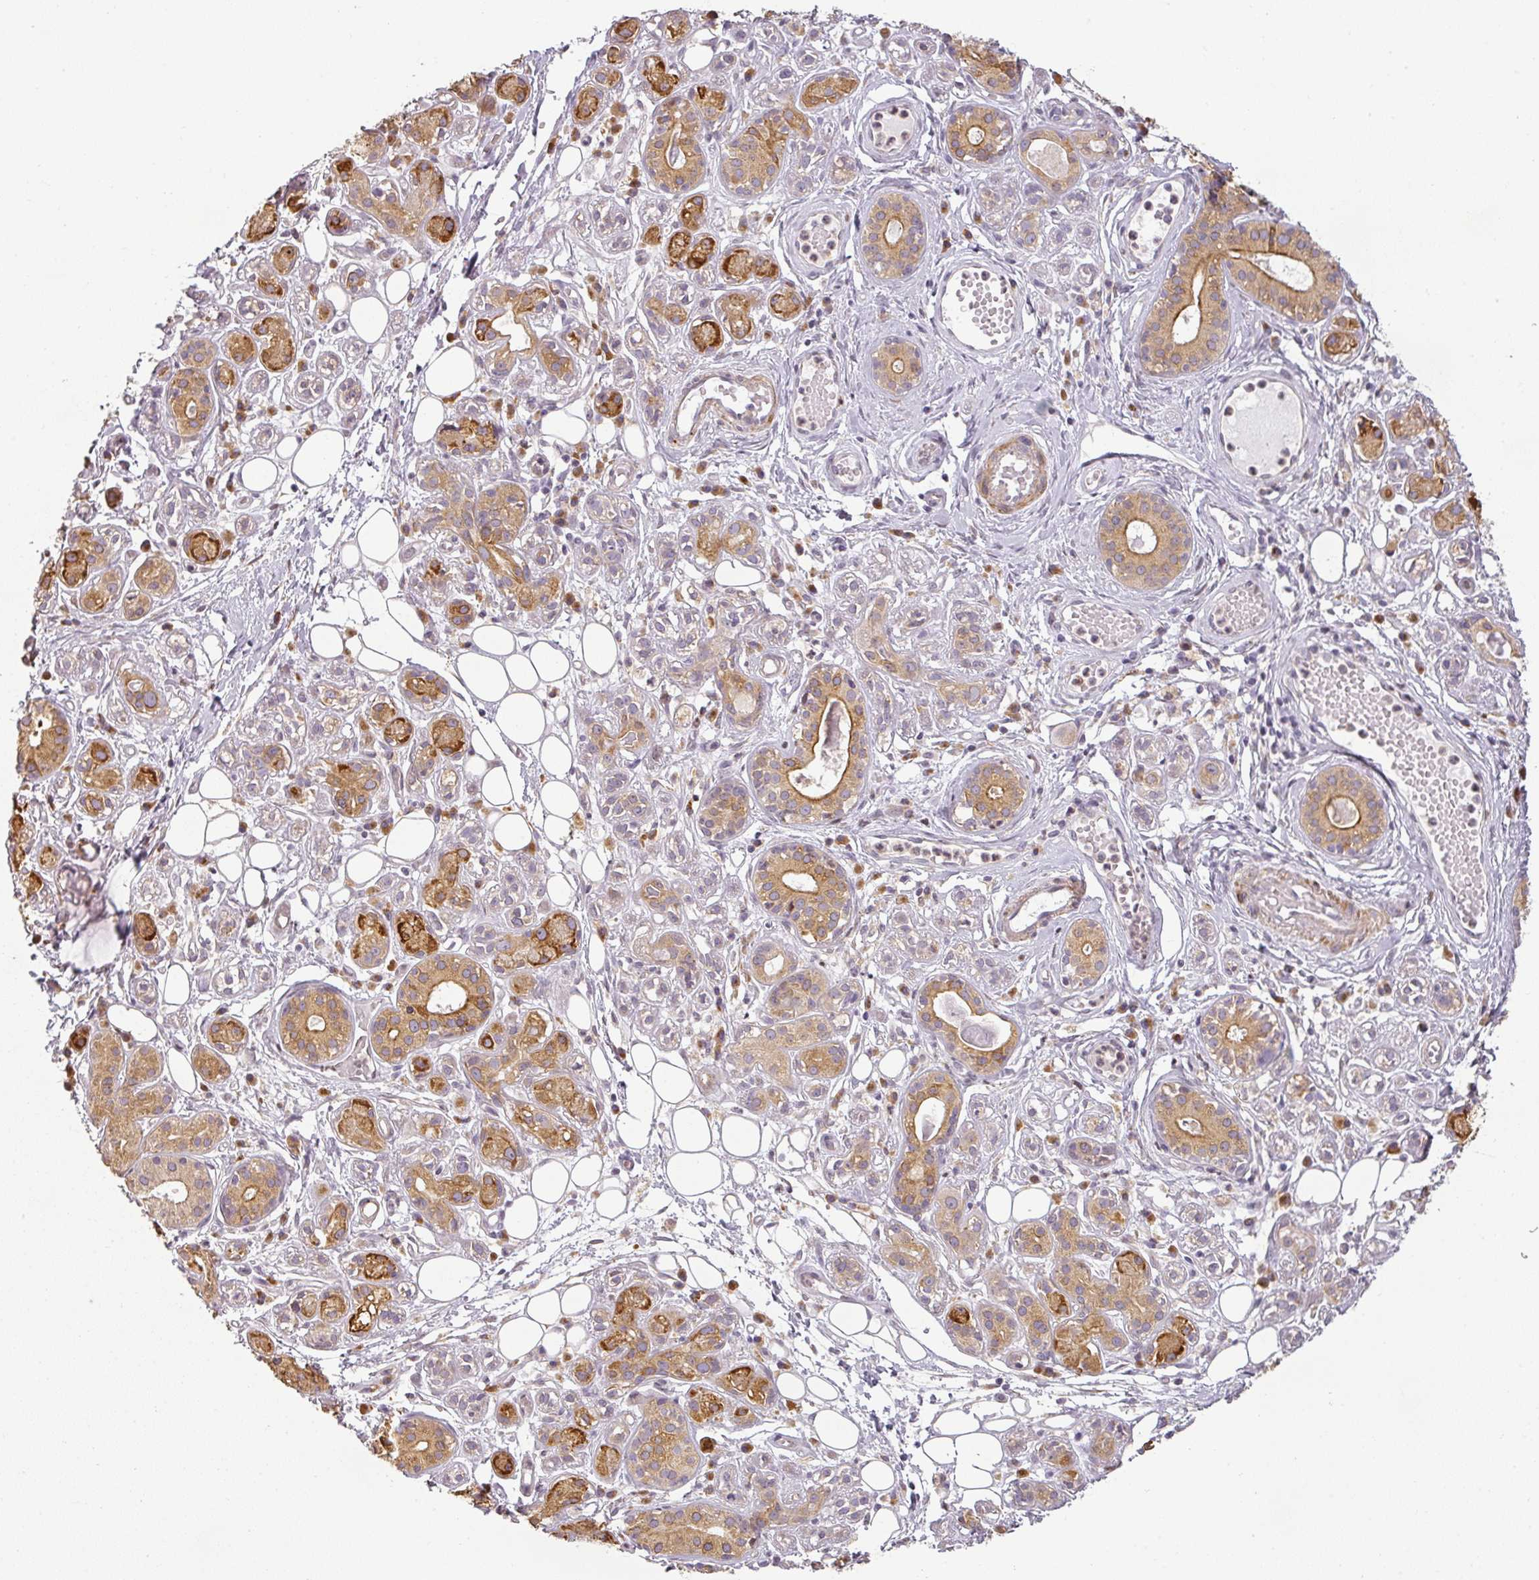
{"staining": {"intensity": "moderate", "quantity": "25%-75%", "location": "cytoplasmic/membranous"}, "tissue": "salivary gland", "cell_type": "Glandular cells", "image_type": "normal", "snomed": [{"axis": "morphology", "description": "Normal tissue, NOS"}, {"axis": "topography", "description": "Salivary gland"}], "caption": "IHC histopathology image of unremarkable salivary gland: human salivary gland stained using immunohistochemistry exhibits medium levels of moderate protein expression localized specifically in the cytoplasmic/membranous of glandular cells, appearing as a cytoplasmic/membranous brown color.", "gene": "CCDC144A", "patient": {"sex": "male", "age": 54}}